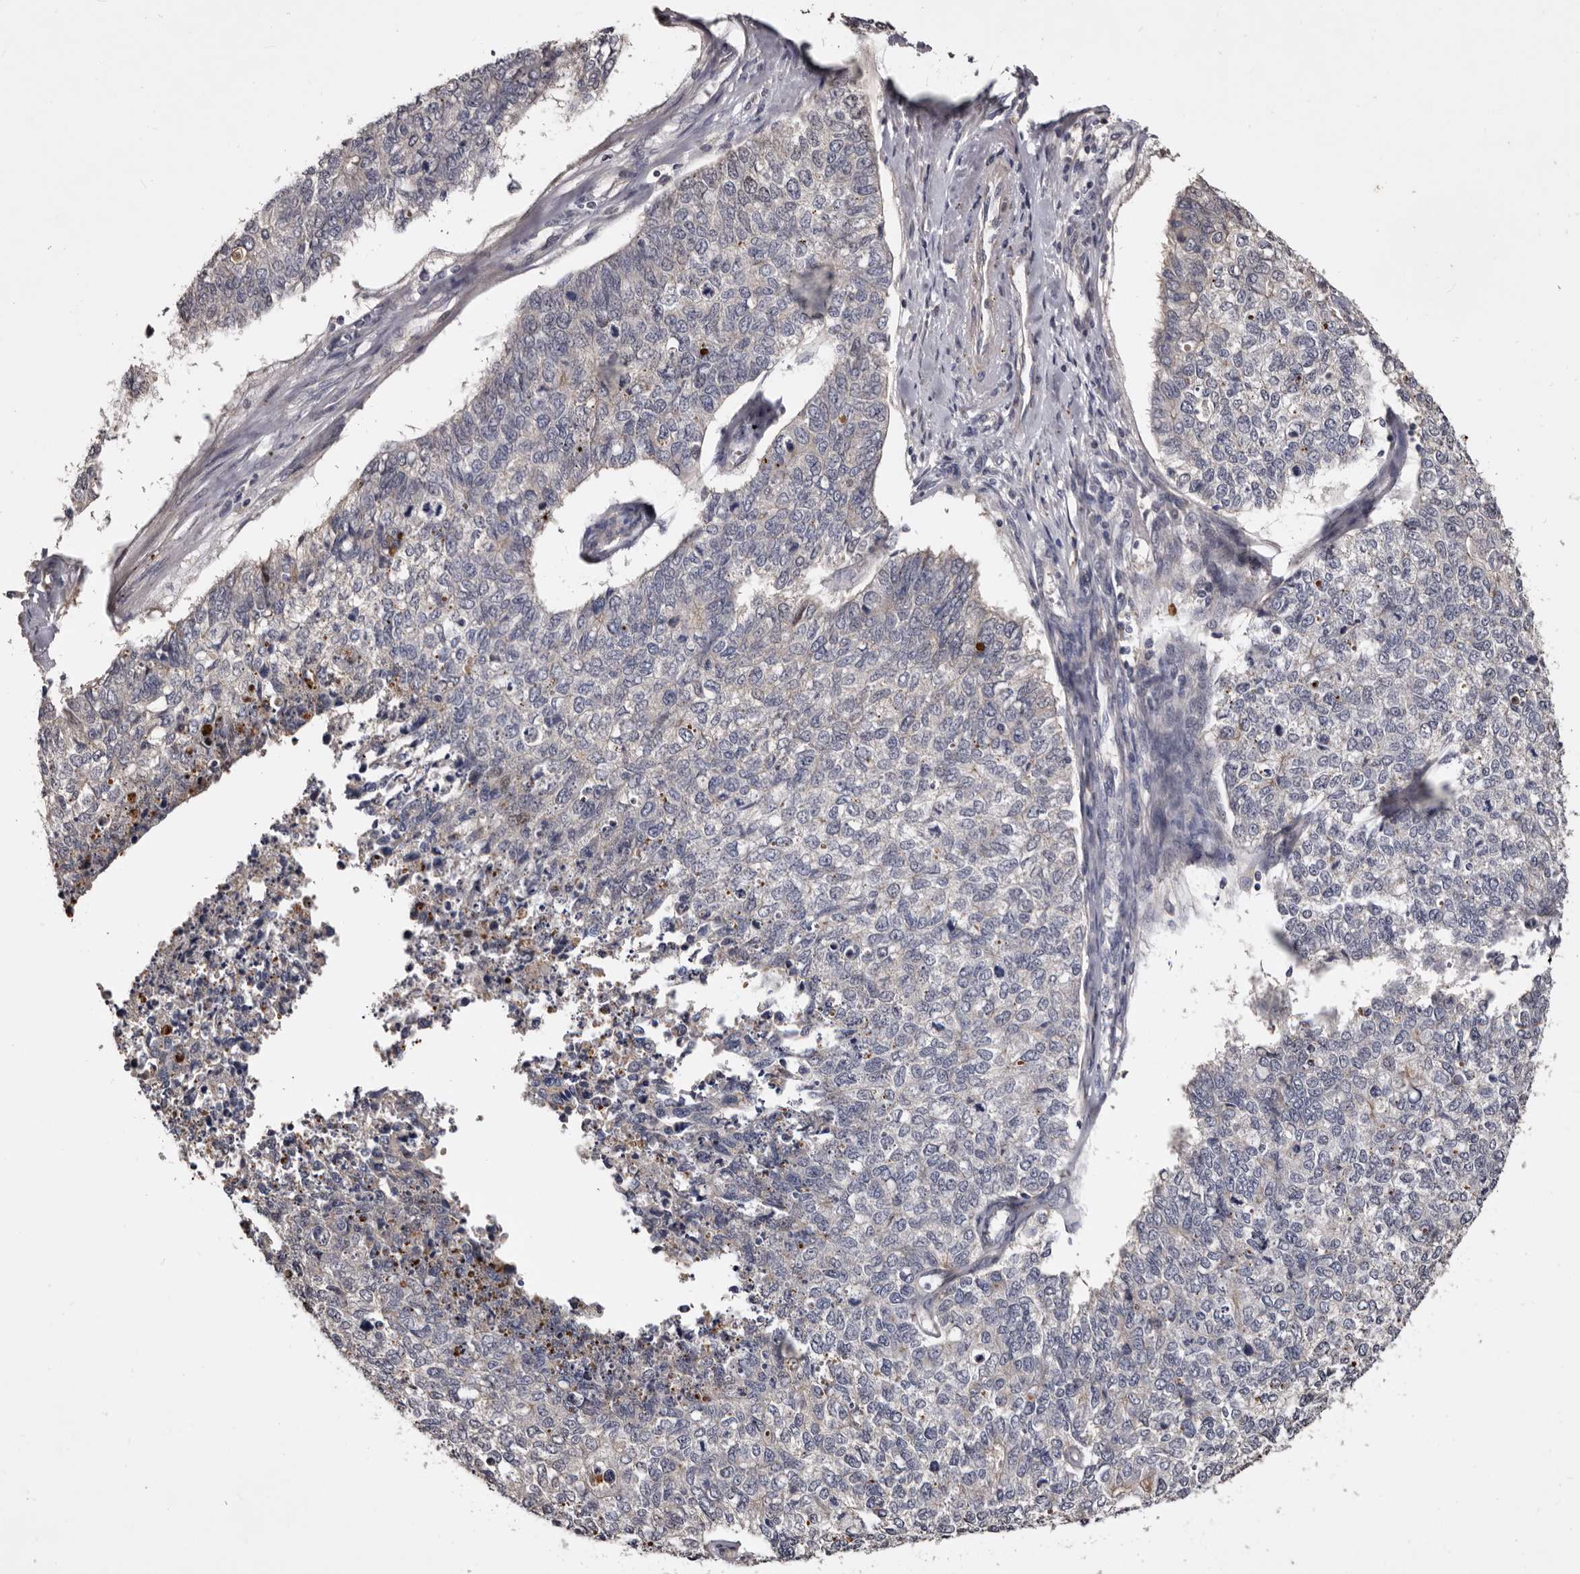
{"staining": {"intensity": "negative", "quantity": "none", "location": "none"}, "tissue": "cervical cancer", "cell_type": "Tumor cells", "image_type": "cancer", "snomed": [{"axis": "morphology", "description": "Squamous cell carcinoma, NOS"}, {"axis": "topography", "description": "Cervix"}], "caption": "Immunohistochemistry micrograph of neoplastic tissue: human cervical cancer stained with DAB (3,3'-diaminobenzidine) displays no significant protein positivity in tumor cells.", "gene": "SLC10A4", "patient": {"sex": "female", "age": 63}}